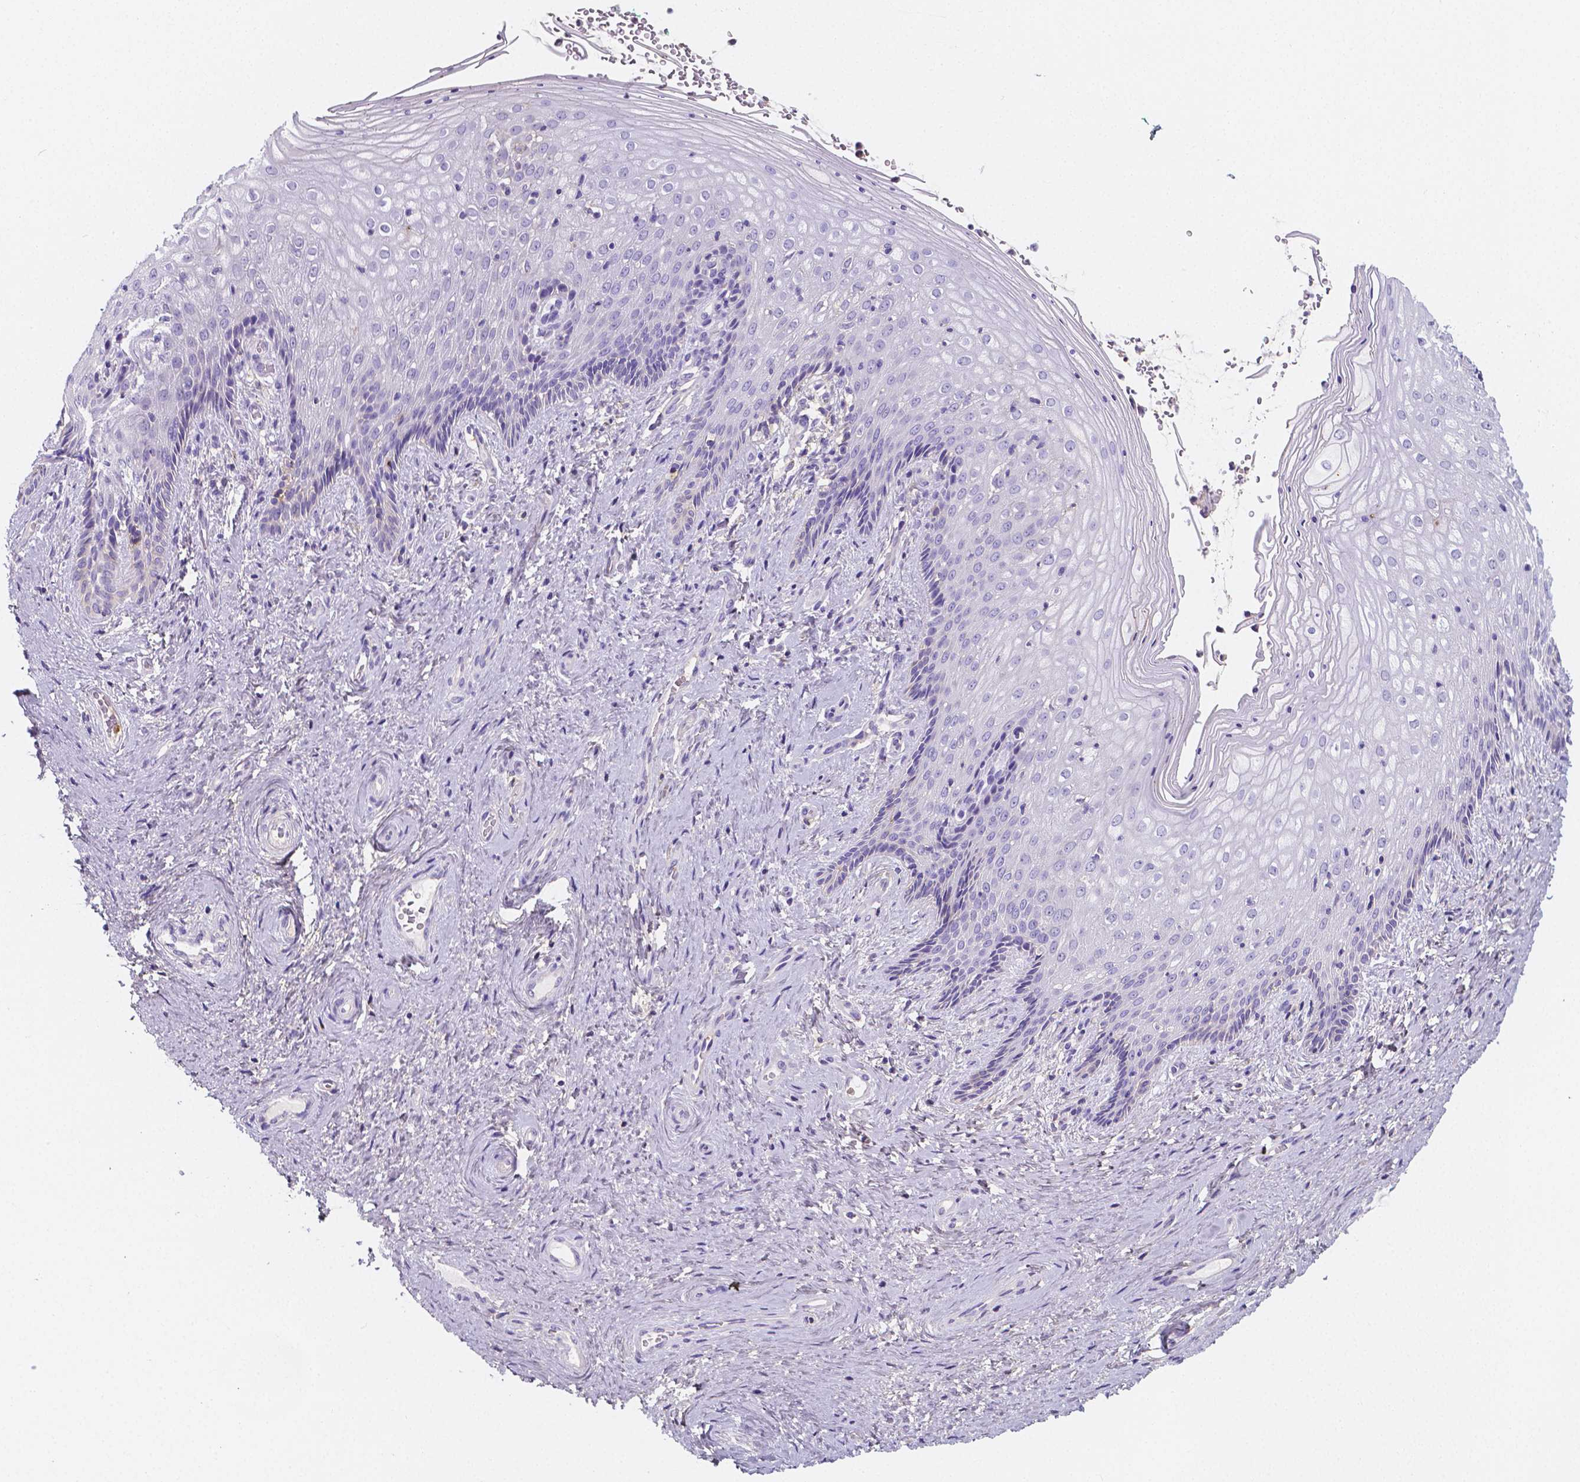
{"staining": {"intensity": "negative", "quantity": "none", "location": "none"}, "tissue": "vagina", "cell_type": "Squamous epithelial cells", "image_type": "normal", "snomed": [{"axis": "morphology", "description": "Normal tissue, NOS"}, {"axis": "topography", "description": "Vagina"}], "caption": "Human vagina stained for a protein using immunohistochemistry (IHC) demonstrates no expression in squamous epithelial cells.", "gene": "GABRD", "patient": {"sex": "female", "age": 45}}